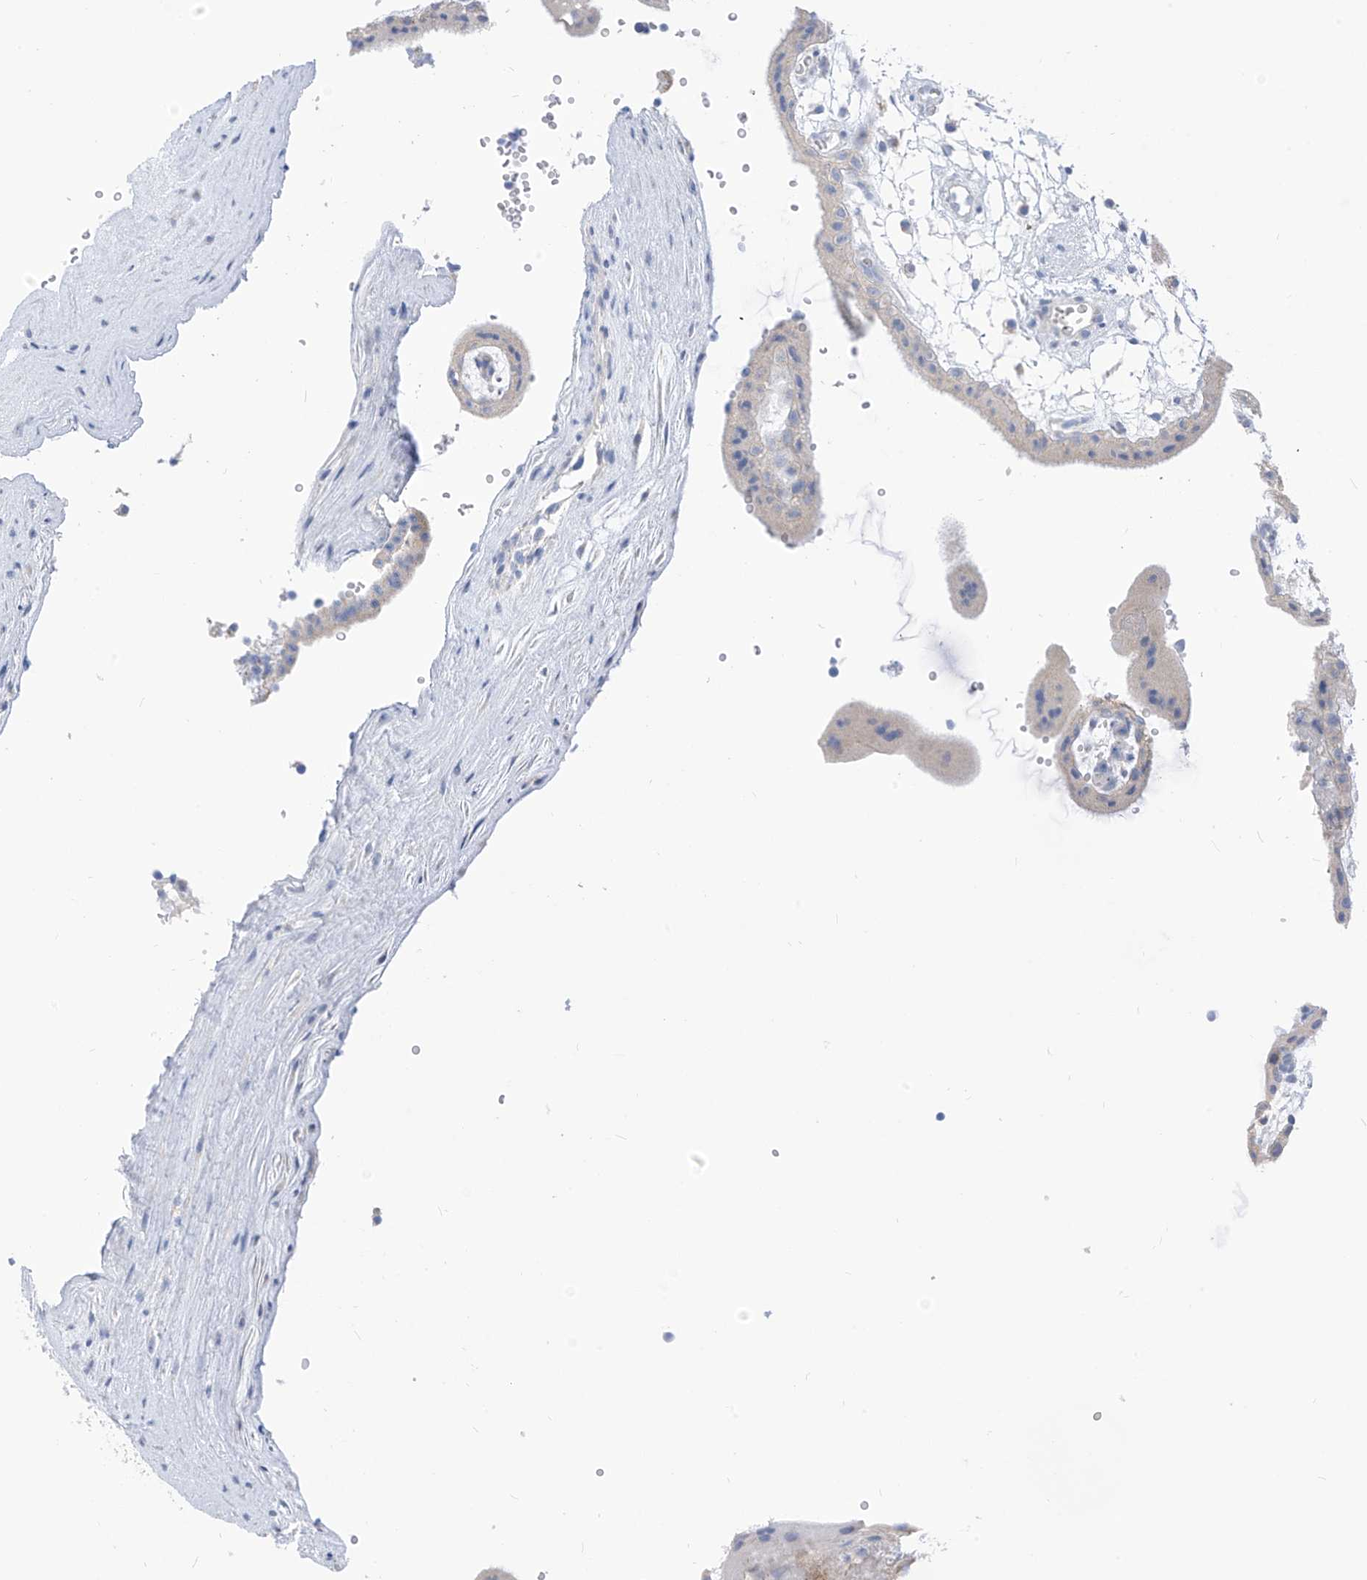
{"staining": {"intensity": "negative", "quantity": "none", "location": "none"}, "tissue": "placenta", "cell_type": "Decidual cells", "image_type": "normal", "snomed": [{"axis": "morphology", "description": "Normal tissue, NOS"}, {"axis": "topography", "description": "Placenta"}], "caption": "This is a image of immunohistochemistry staining of normal placenta, which shows no expression in decidual cells. Brightfield microscopy of immunohistochemistry (IHC) stained with DAB (3,3'-diaminobenzidine) (brown) and hematoxylin (blue), captured at high magnification.", "gene": "ZNF404", "patient": {"sex": "female", "age": 18}}